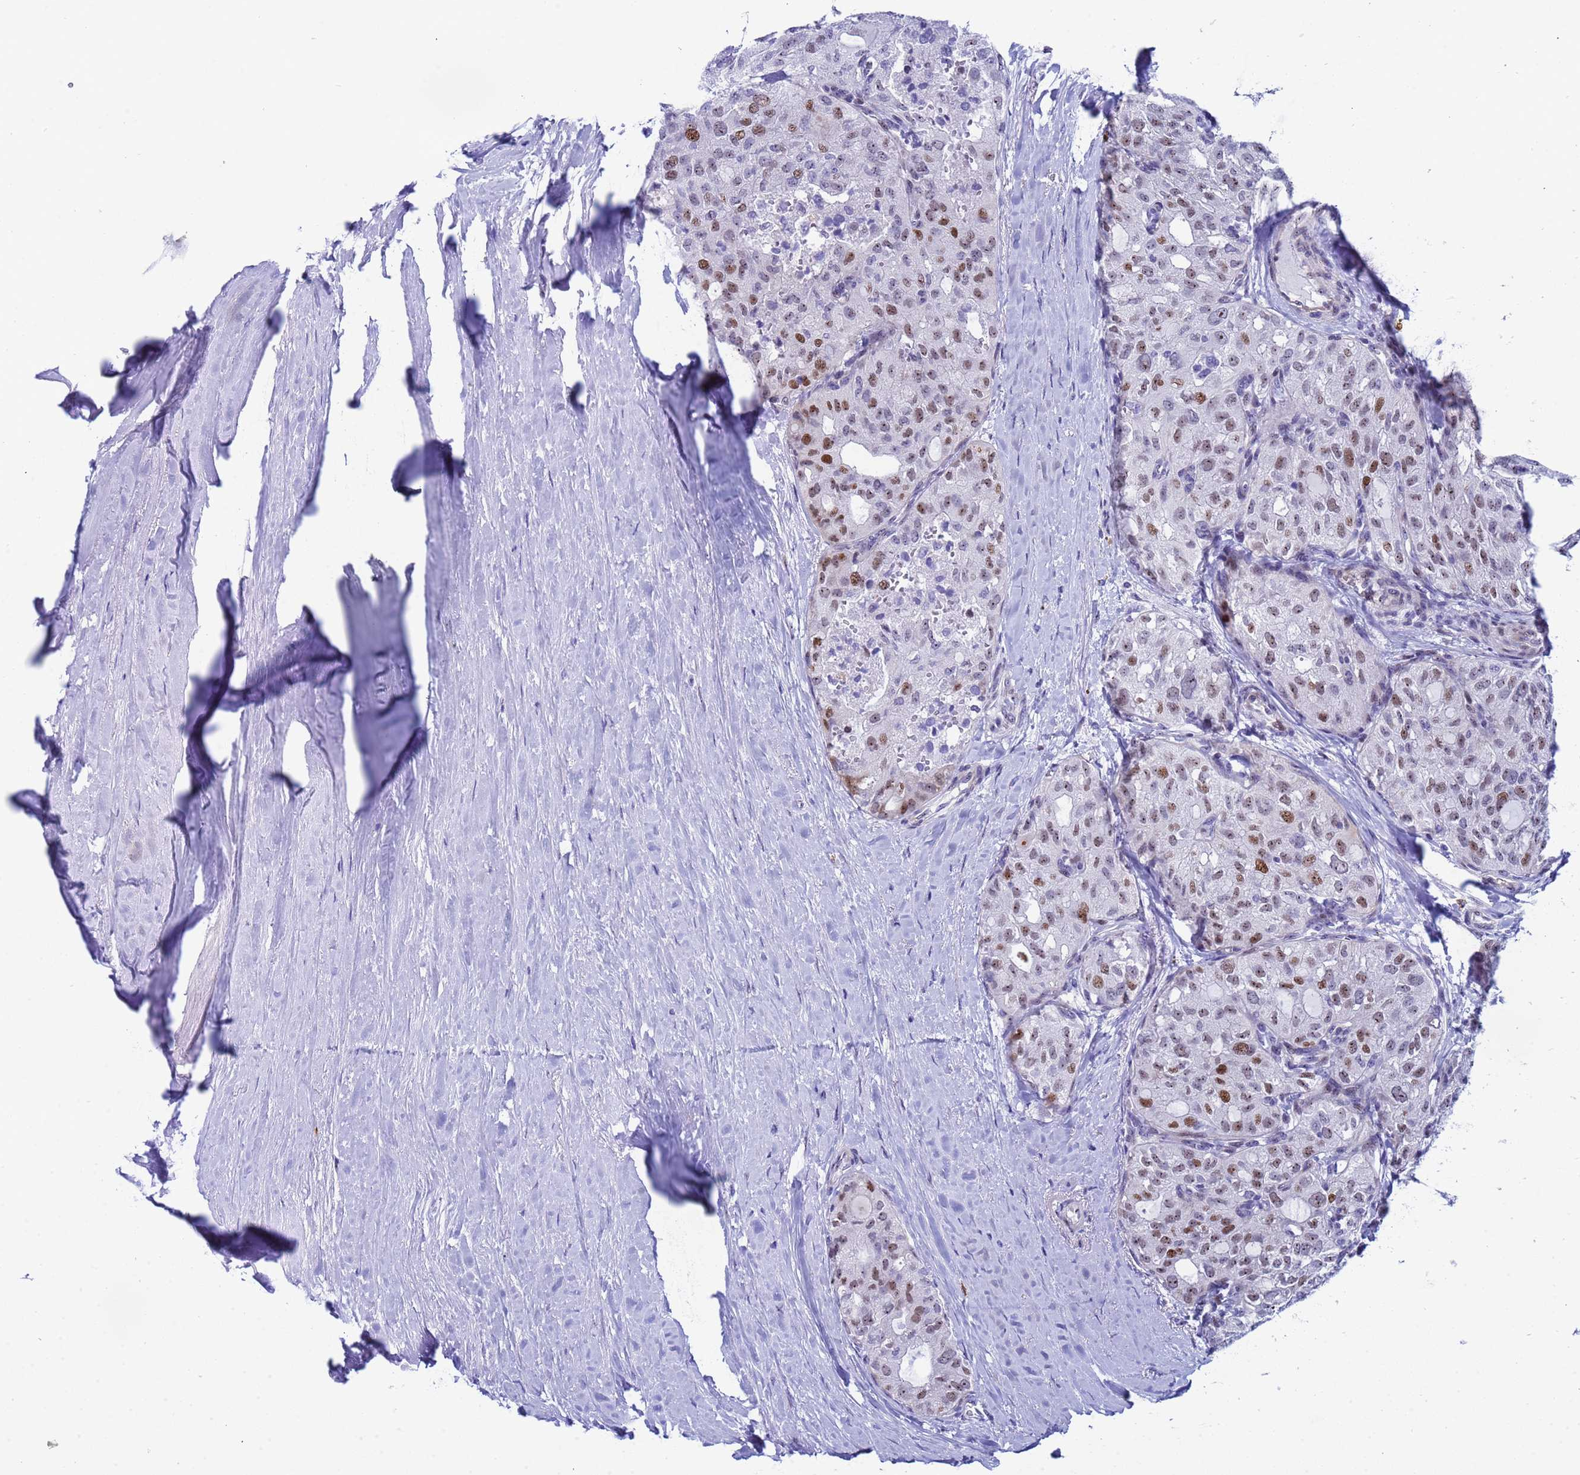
{"staining": {"intensity": "moderate", "quantity": "25%-75%", "location": "nuclear"}, "tissue": "thyroid cancer", "cell_type": "Tumor cells", "image_type": "cancer", "snomed": [{"axis": "morphology", "description": "Follicular adenoma carcinoma, NOS"}, {"axis": "topography", "description": "Thyroid gland"}], "caption": "The photomicrograph shows staining of thyroid cancer, revealing moderate nuclear protein positivity (brown color) within tumor cells. (IHC, brightfield microscopy, high magnification).", "gene": "POP5", "patient": {"sex": "male", "age": 75}}